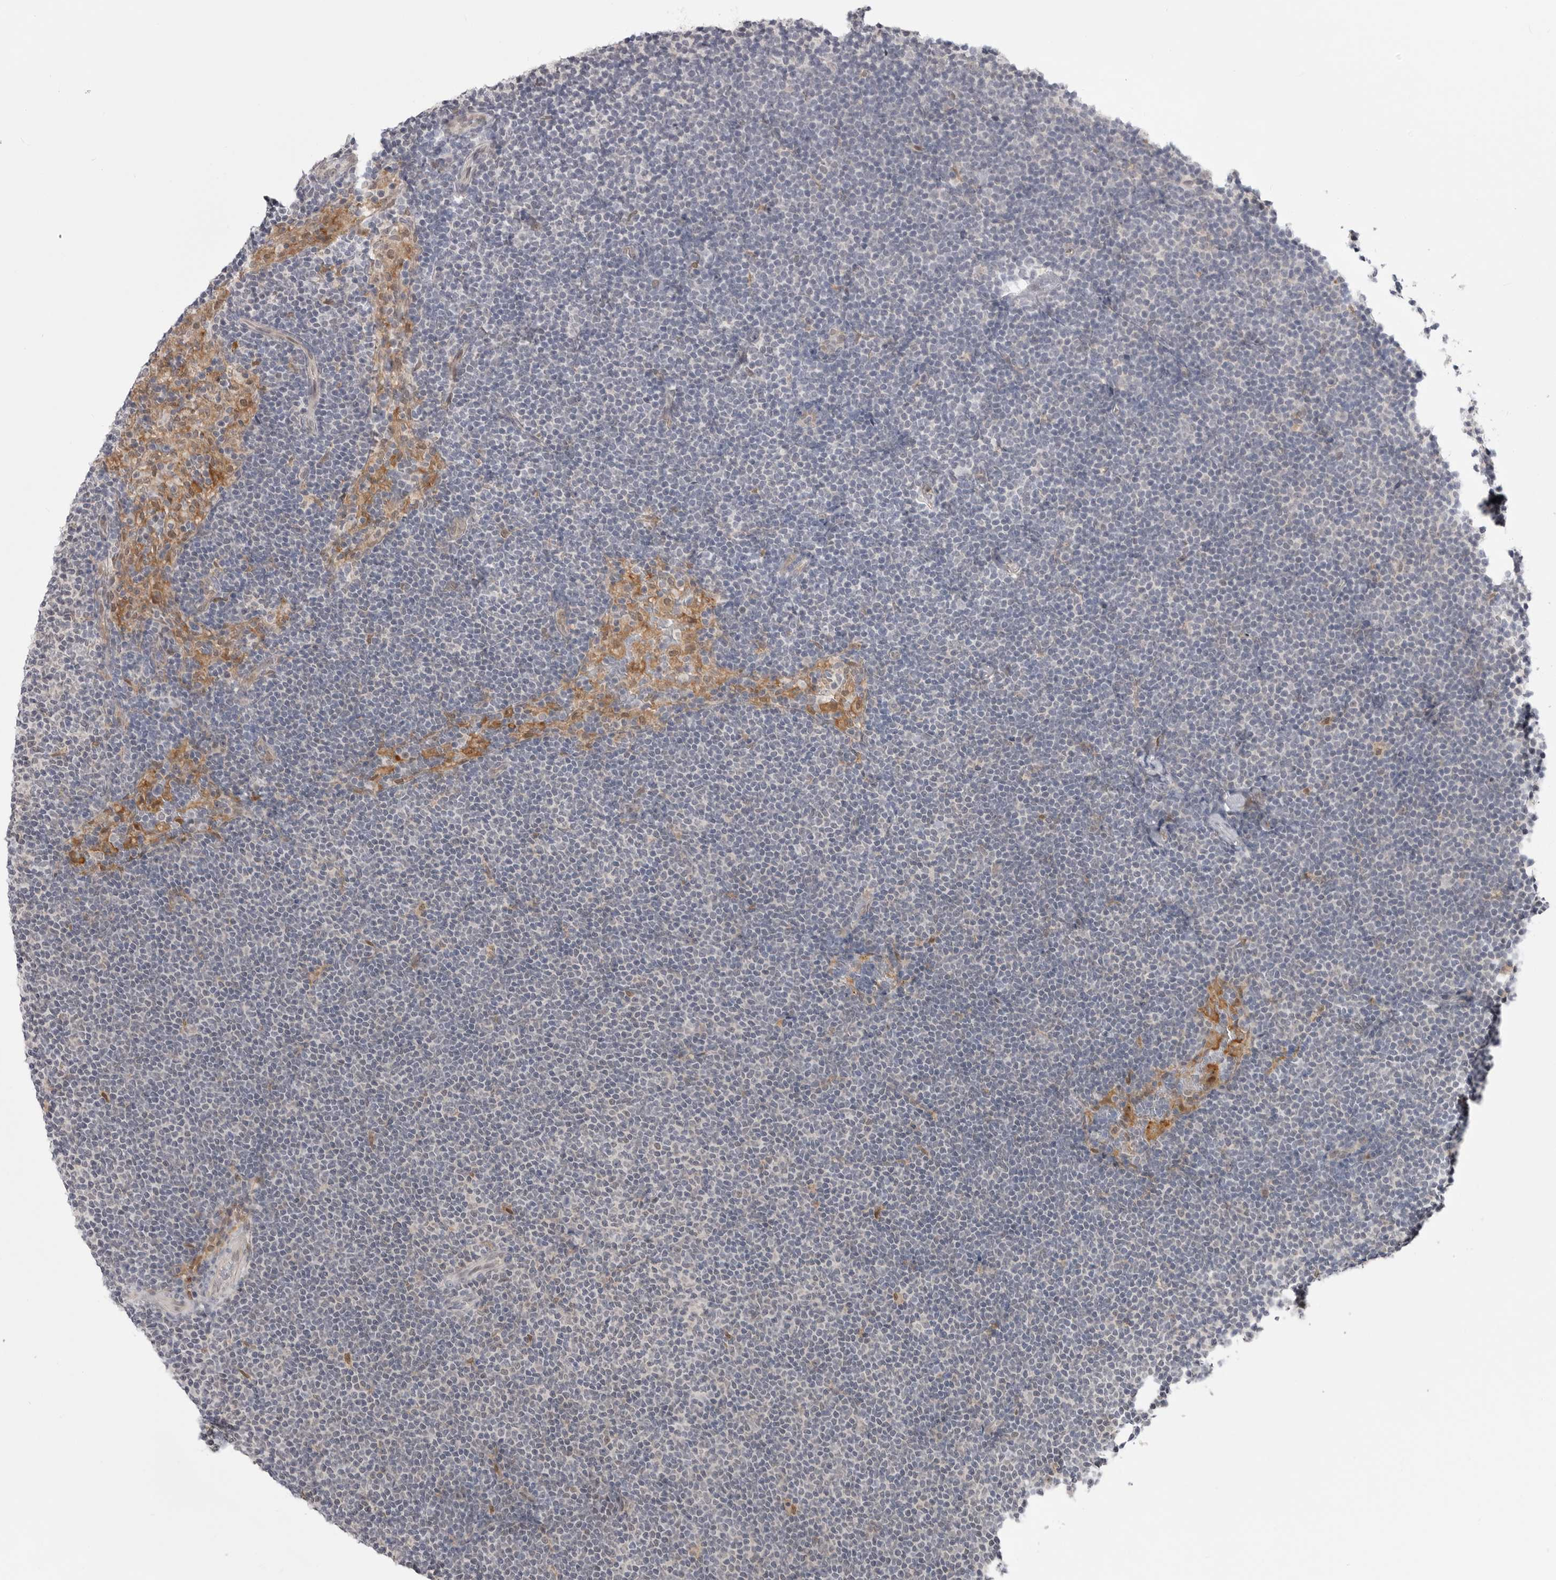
{"staining": {"intensity": "negative", "quantity": "none", "location": "none"}, "tissue": "lymphoma", "cell_type": "Tumor cells", "image_type": "cancer", "snomed": [{"axis": "morphology", "description": "Malignant lymphoma, non-Hodgkin's type, Low grade"}, {"axis": "topography", "description": "Lymph node"}], "caption": "Protein analysis of malignant lymphoma, non-Hodgkin's type (low-grade) shows no significant positivity in tumor cells.", "gene": "PNPO", "patient": {"sex": "female", "age": 53}}